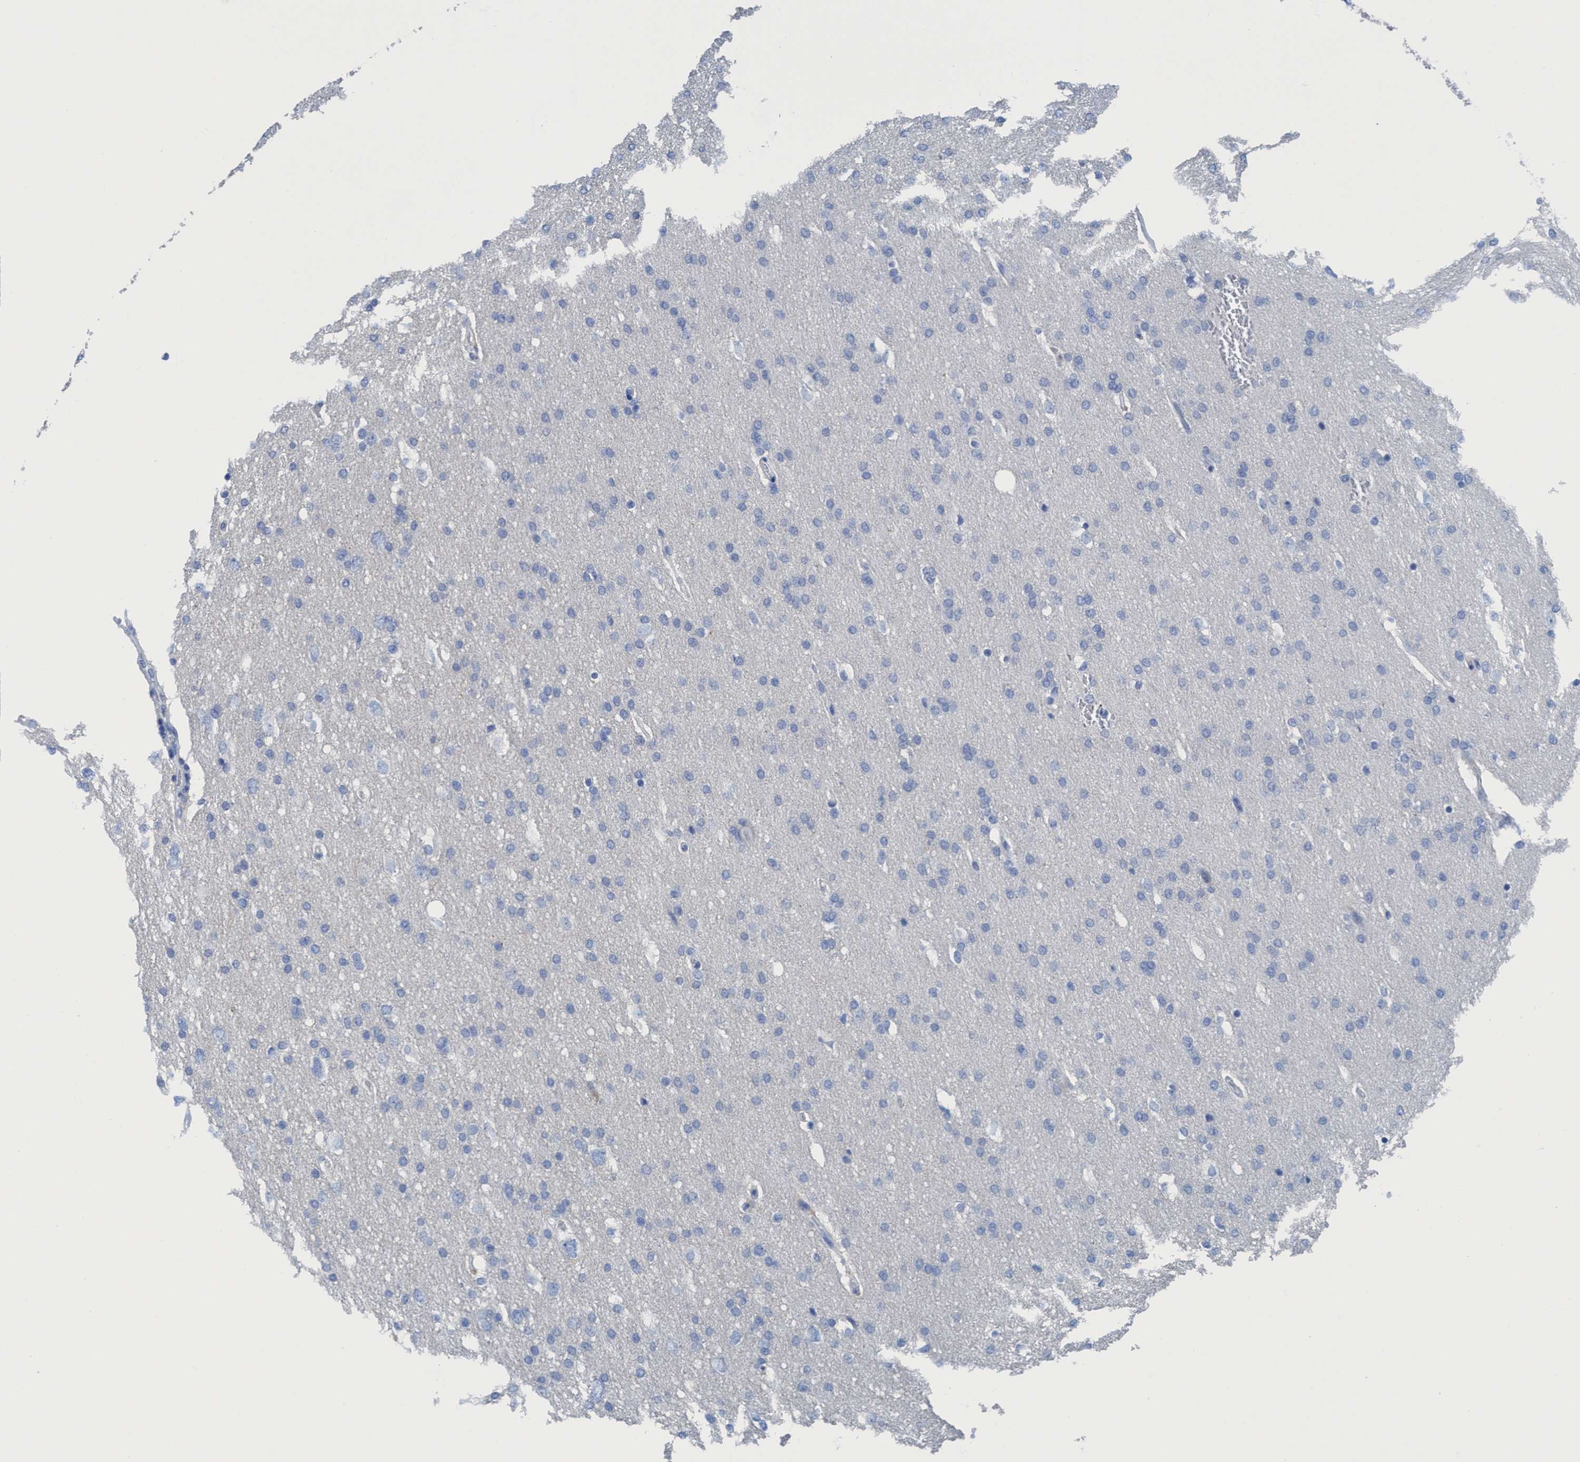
{"staining": {"intensity": "negative", "quantity": "none", "location": "none"}, "tissue": "glioma", "cell_type": "Tumor cells", "image_type": "cancer", "snomed": [{"axis": "morphology", "description": "Glioma, malignant, Low grade"}, {"axis": "topography", "description": "Brain"}], "caption": "A high-resolution micrograph shows IHC staining of low-grade glioma (malignant), which shows no significant staining in tumor cells.", "gene": "DNAI1", "patient": {"sex": "female", "age": 37}}